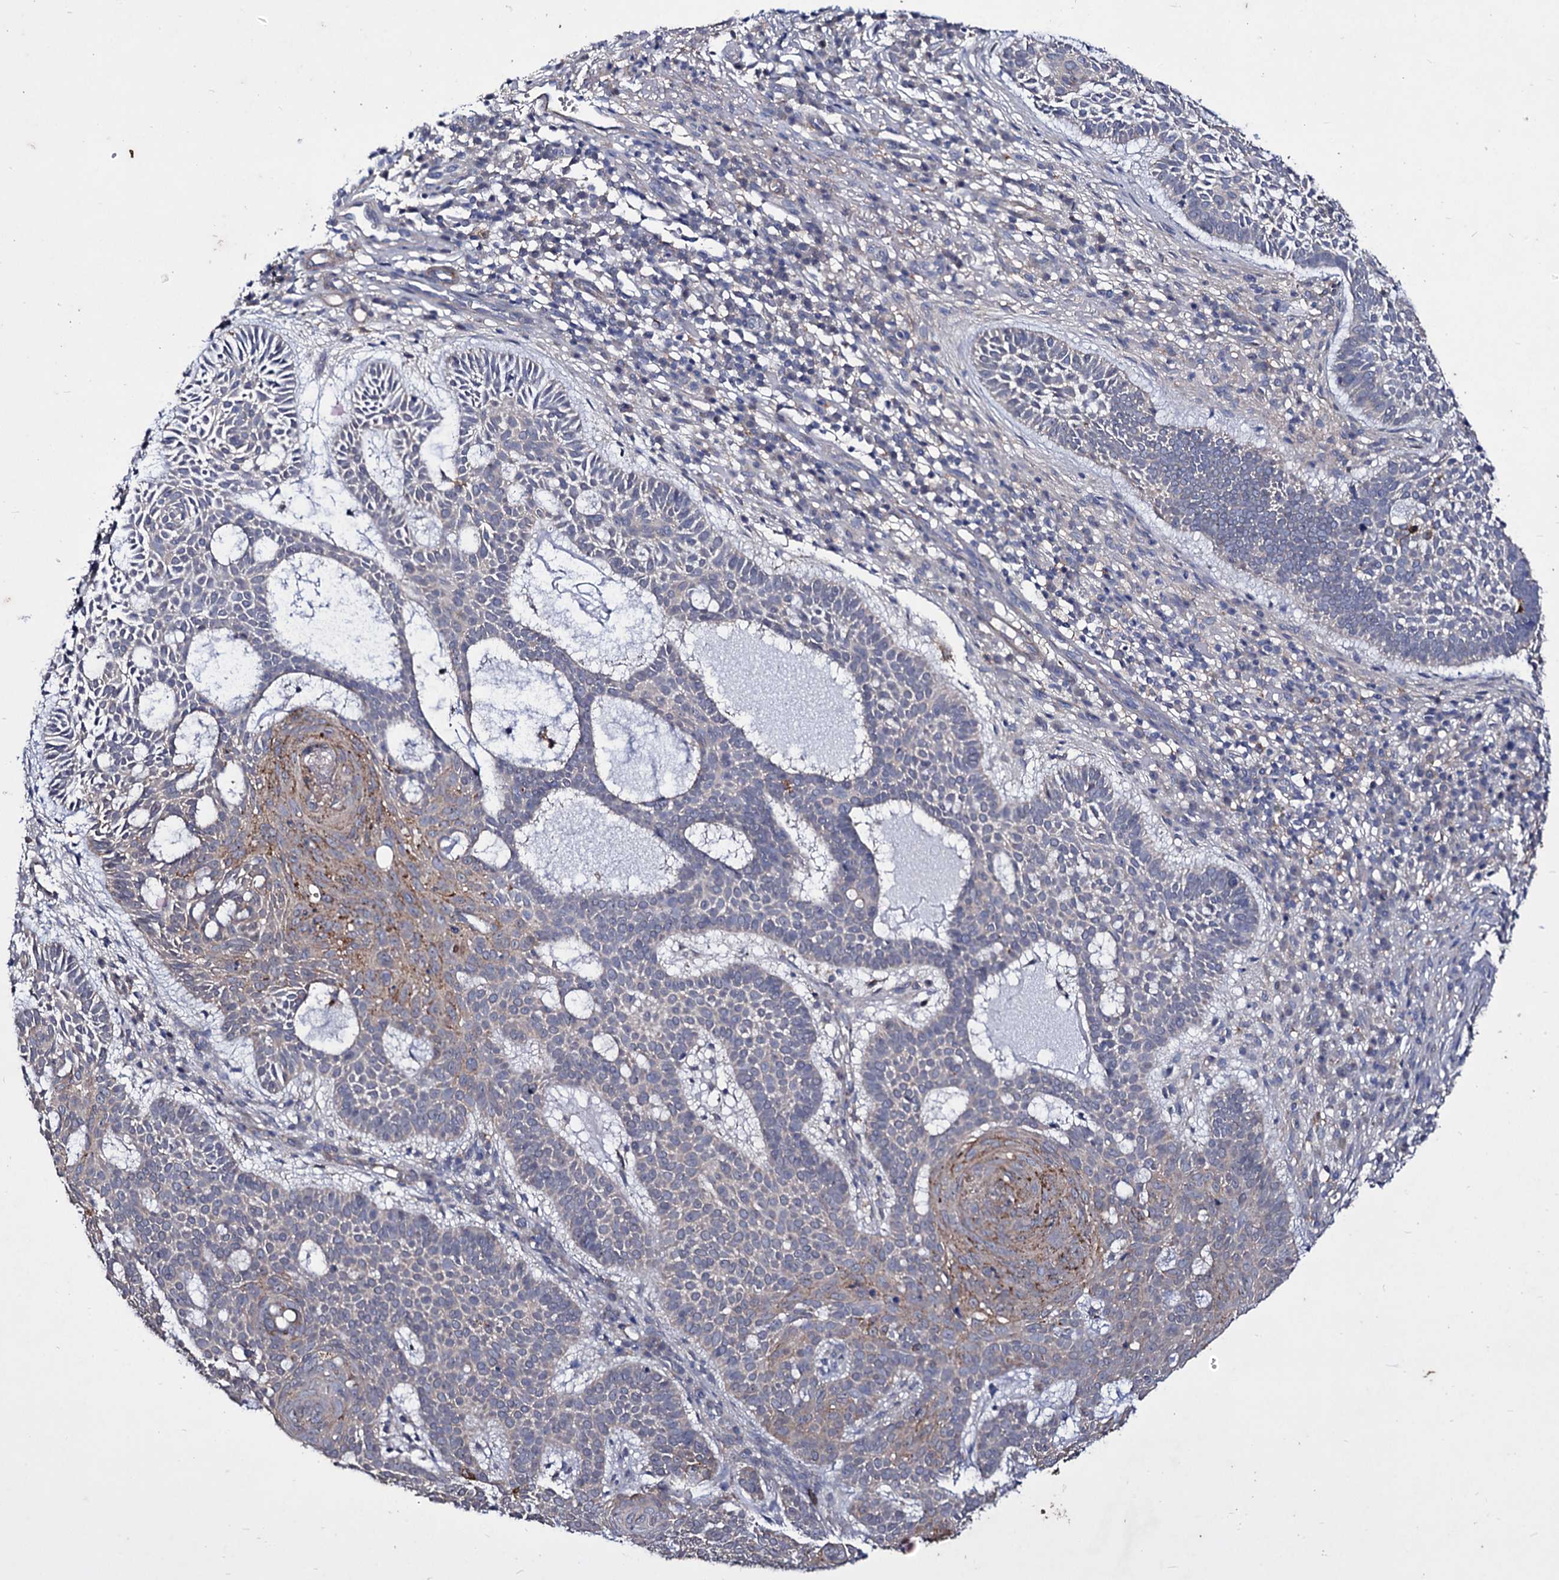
{"staining": {"intensity": "weak", "quantity": "<25%", "location": "cytoplasmic/membranous"}, "tissue": "skin cancer", "cell_type": "Tumor cells", "image_type": "cancer", "snomed": [{"axis": "morphology", "description": "Basal cell carcinoma"}, {"axis": "topography", "description": "Skin"}], "caption": "An immunohistochemistry photomicrograph of skin cancer is shown. There is no staining in tumor cells of skin cancer.", "gene": "AXL", "patient": {"sex": "male", "age": 85}}